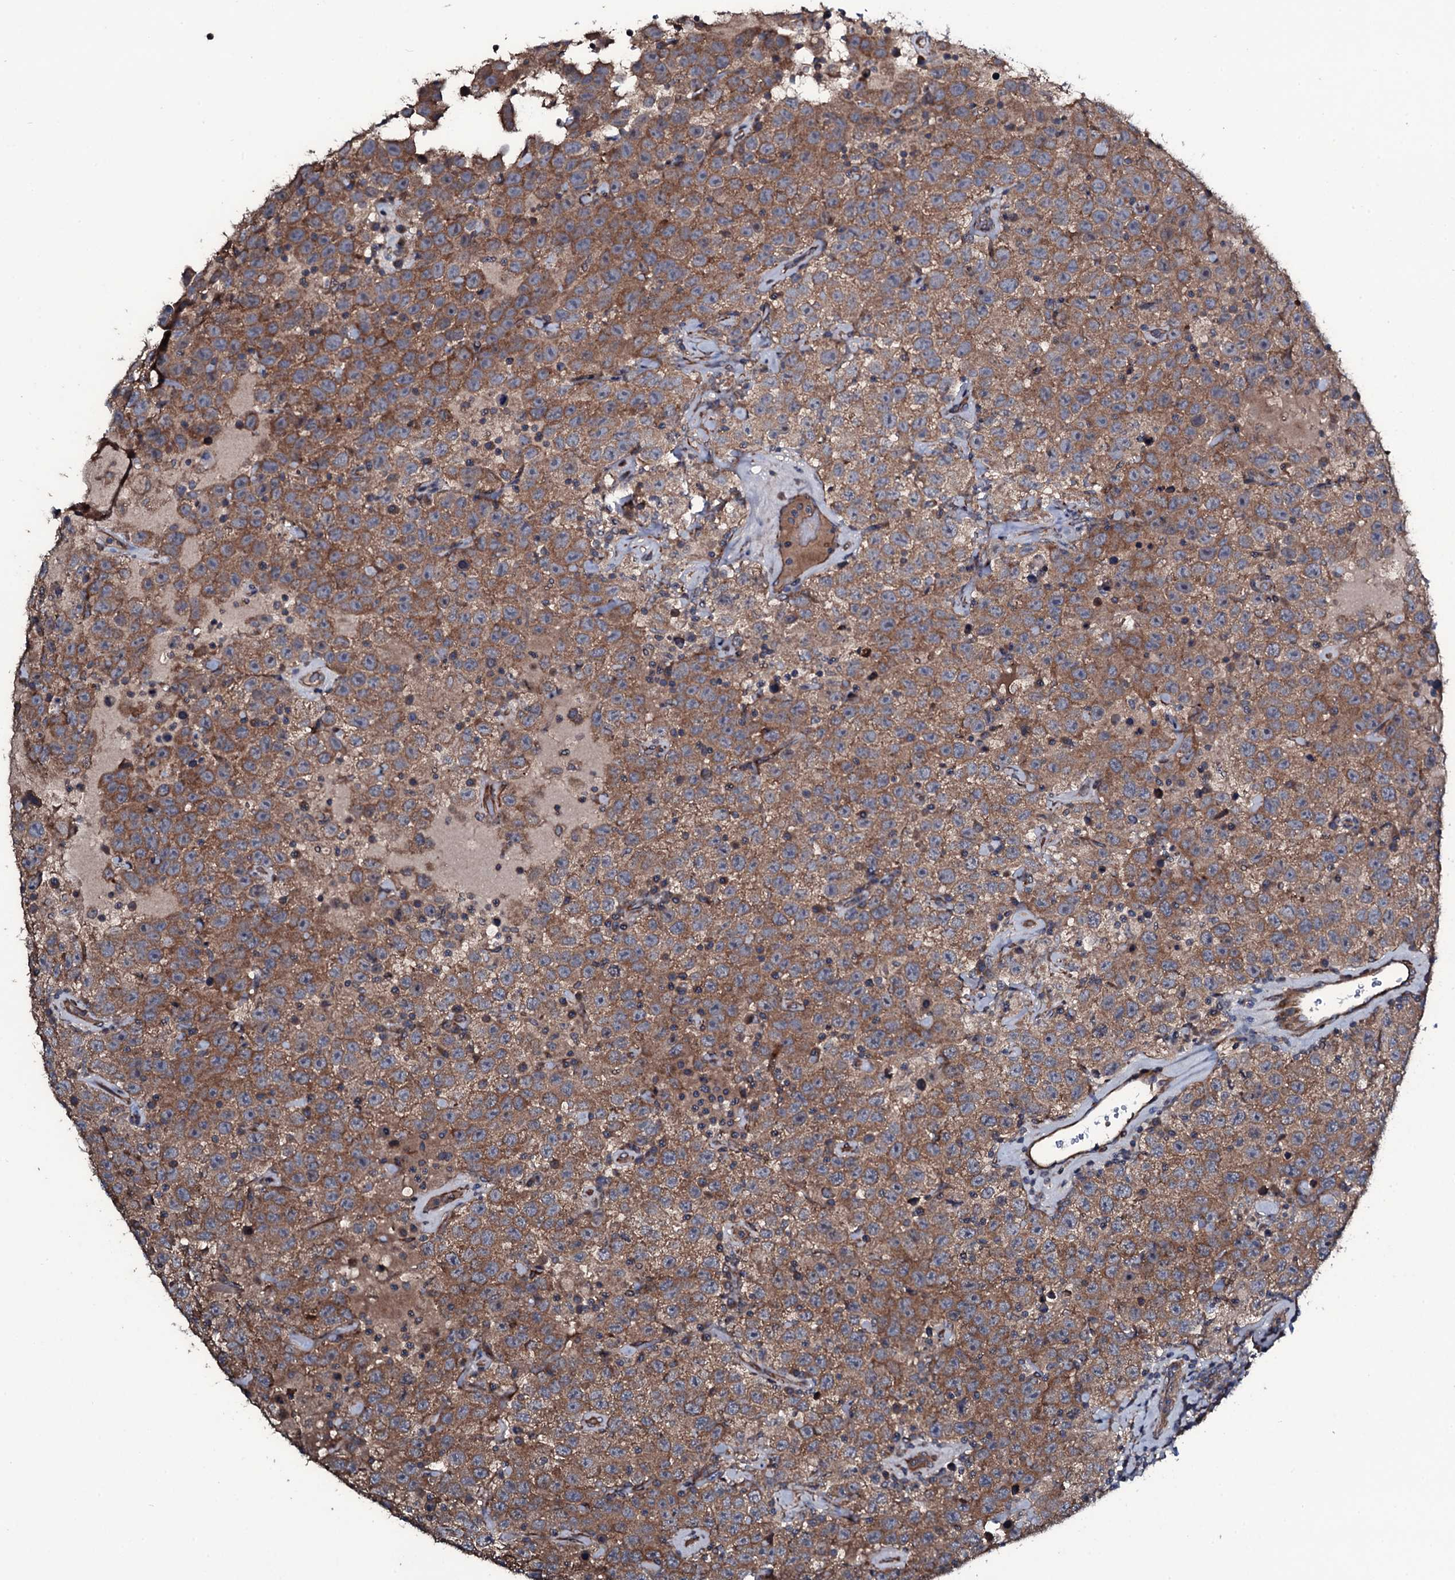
{"staining": {"intensity": "moderate", "quantity": ">75%", "location": "cytoplasmic/membranous"}, "tissue": "testis cancer", "cell_type": "Tumor cells", "image_type": "cancer", "snomed": [{"axis": "morphology", "description": "Seminoma, NOS"}, {"axis": "topography", "description": "Testis"}], "caption": "The micrograph displays staining of testis seminoma, revealing moderate cytoplasmic/membranous protein expression (brown color) within tumor cells. (Stains: DAB in brown, nuclei in blue, Microscopy: brightfield microscopy at high magnification).", "gene": "WIPF3", "patient": {"sex": "male", "age": 41}}